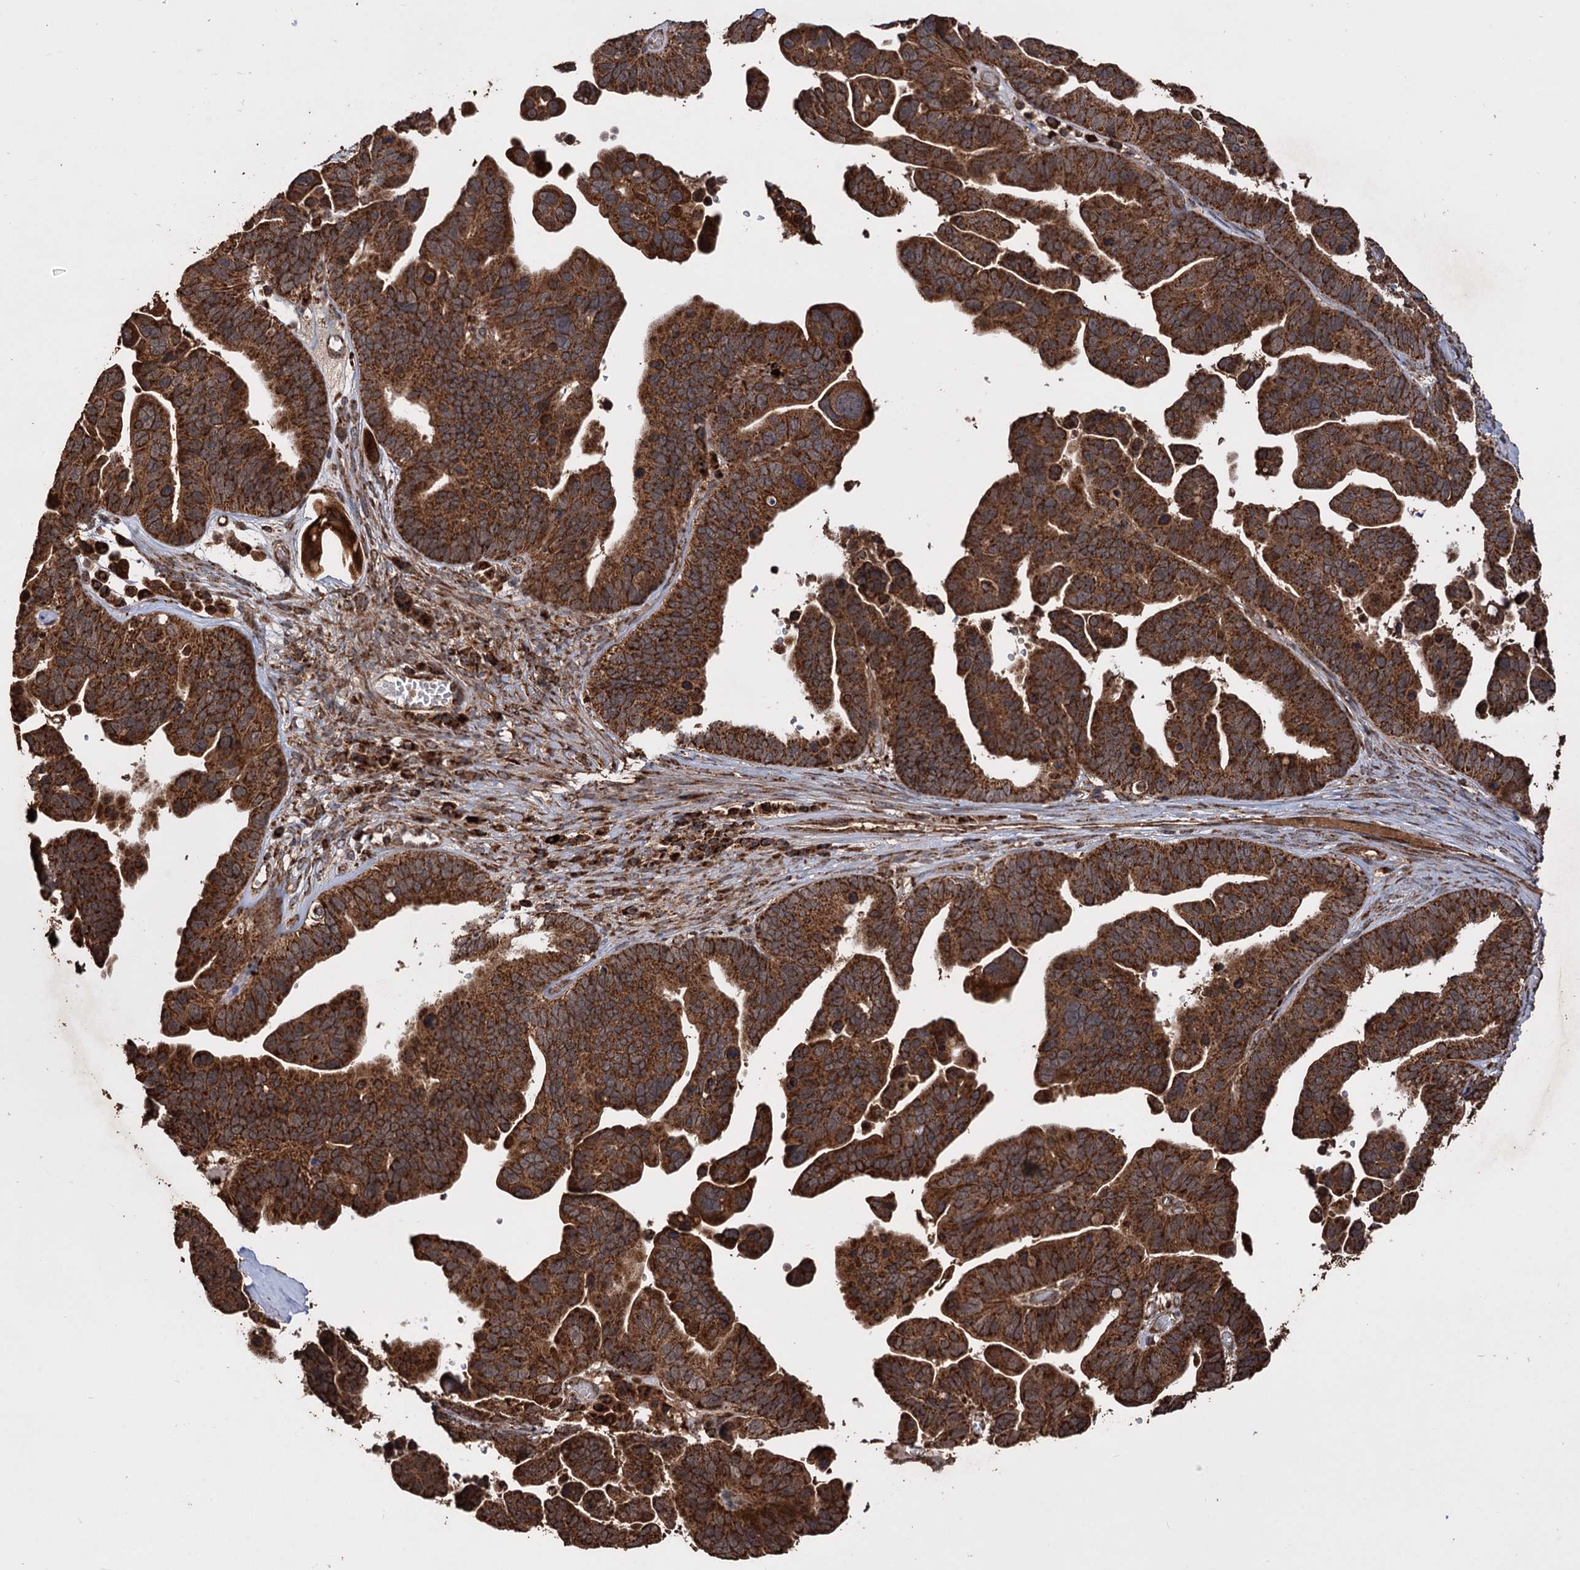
{"staining": {"intensity": "strong", "quantity": ">75%", "location": "cytoplasmic/membranous"}, "tissue": "ovarian cancer", "cell_type": "Tumor cells", "image_type": "cancer", "snomed": [{"axis": "morphology", "description": "Cystadenocarcinoma, serous, NOS"}, {"axis": "topography", "description": "Ovary"}], "caption": "High-power microscopy captured an immunohistochemistry histopathology image of ovarian cancer, revealing strong cytoplasmic/membranous expression in about >75% of tumor cells.", "gene": "IPO4", "patient": {"sex": "female", "age": 56}}